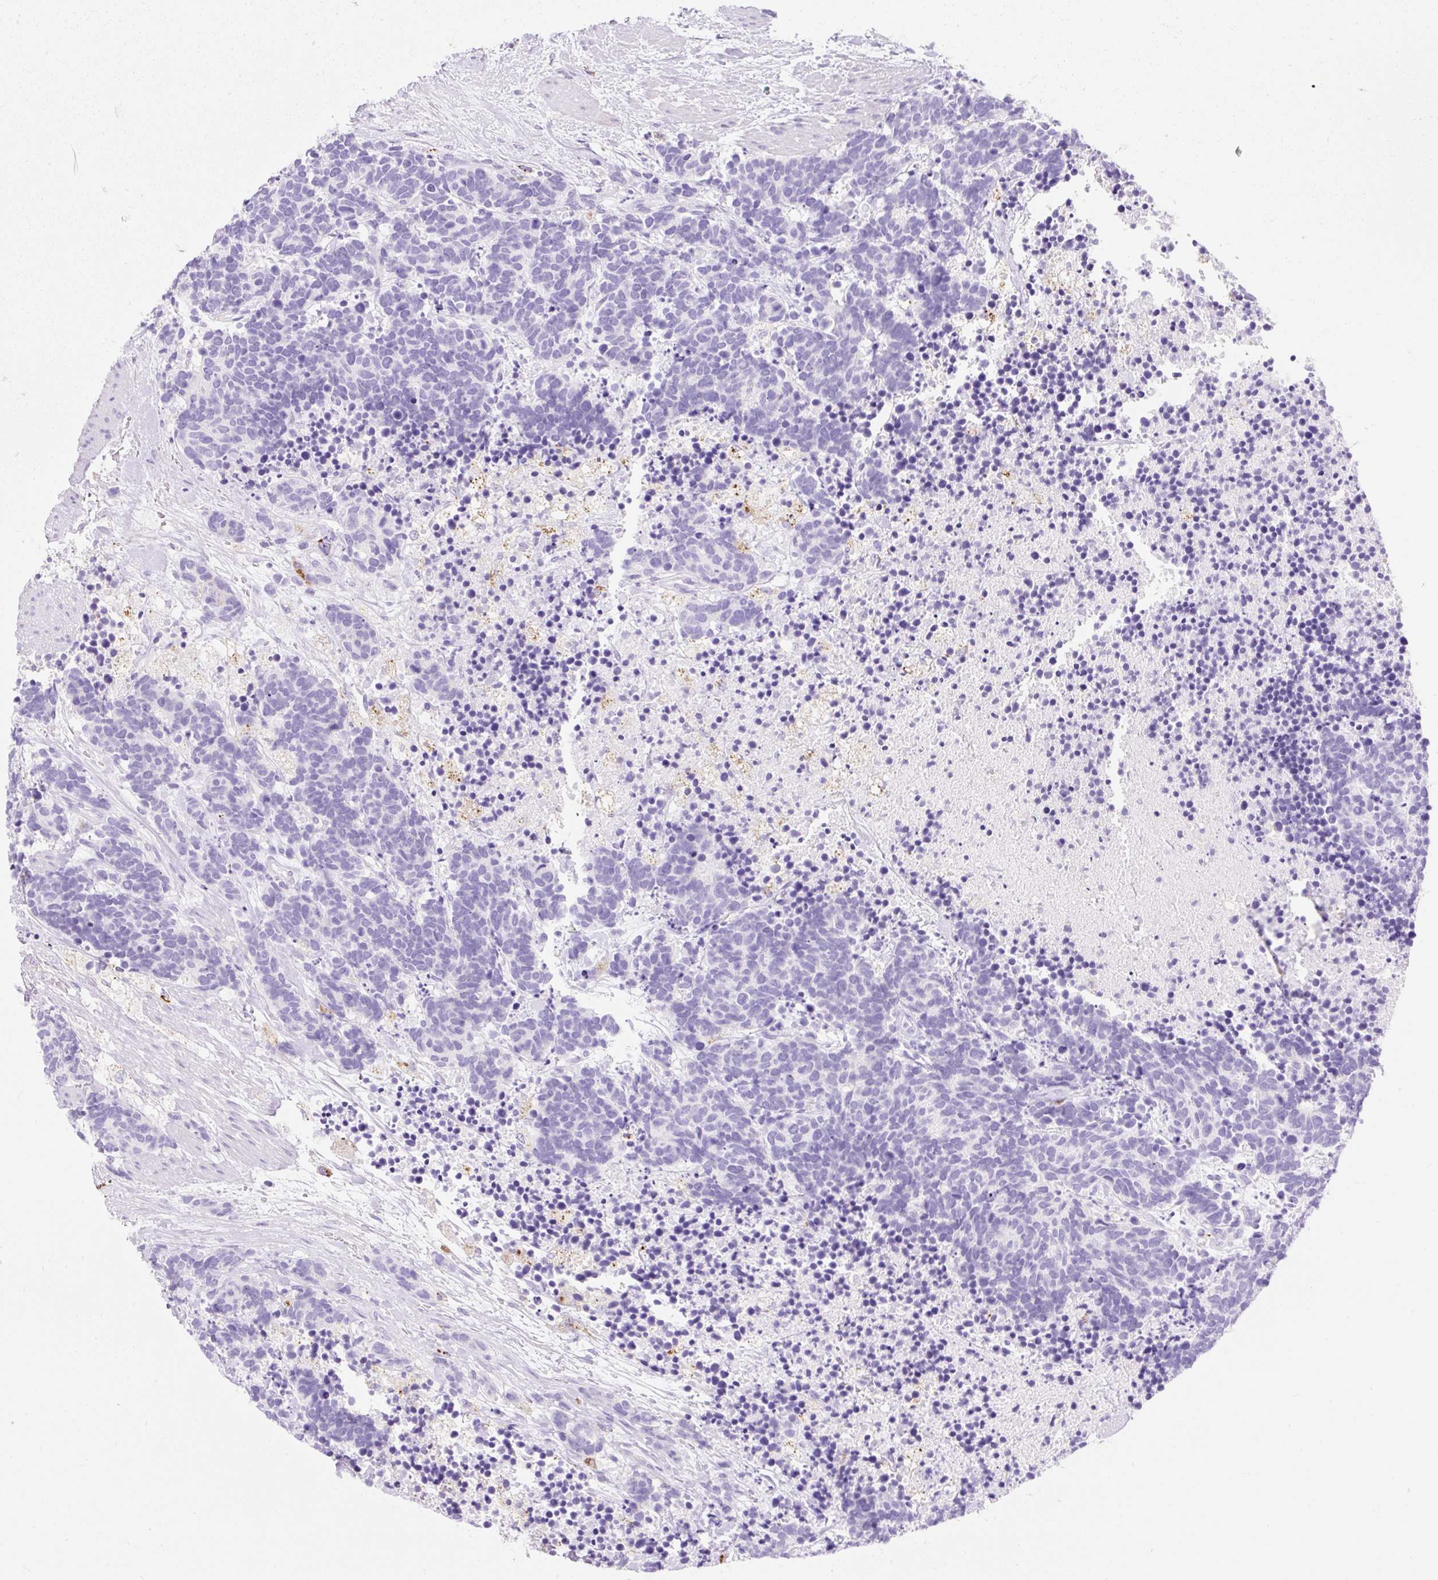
{"staining": {"intensity": "negative", "quantity": "none", "location": "none"}, "tissue": "carcinoid", "cell_type": "Tumor cells", "image_type": "cancer", "snomed": [{"axis": "morphology", "description": "Carcinoma, NOS"}, {"axis": "morphology", "description": "Carcinoid, malignant, NOS"}, {"axis": "topography", "description": "Prostate"}], "caption": "High power microscopy histopathology image of an IHC photomicrograph of carcinoid, revealing no significant expression in tumor cells.", "gene": "HEXB", "patient": {"sex": "male", "age": 57}}